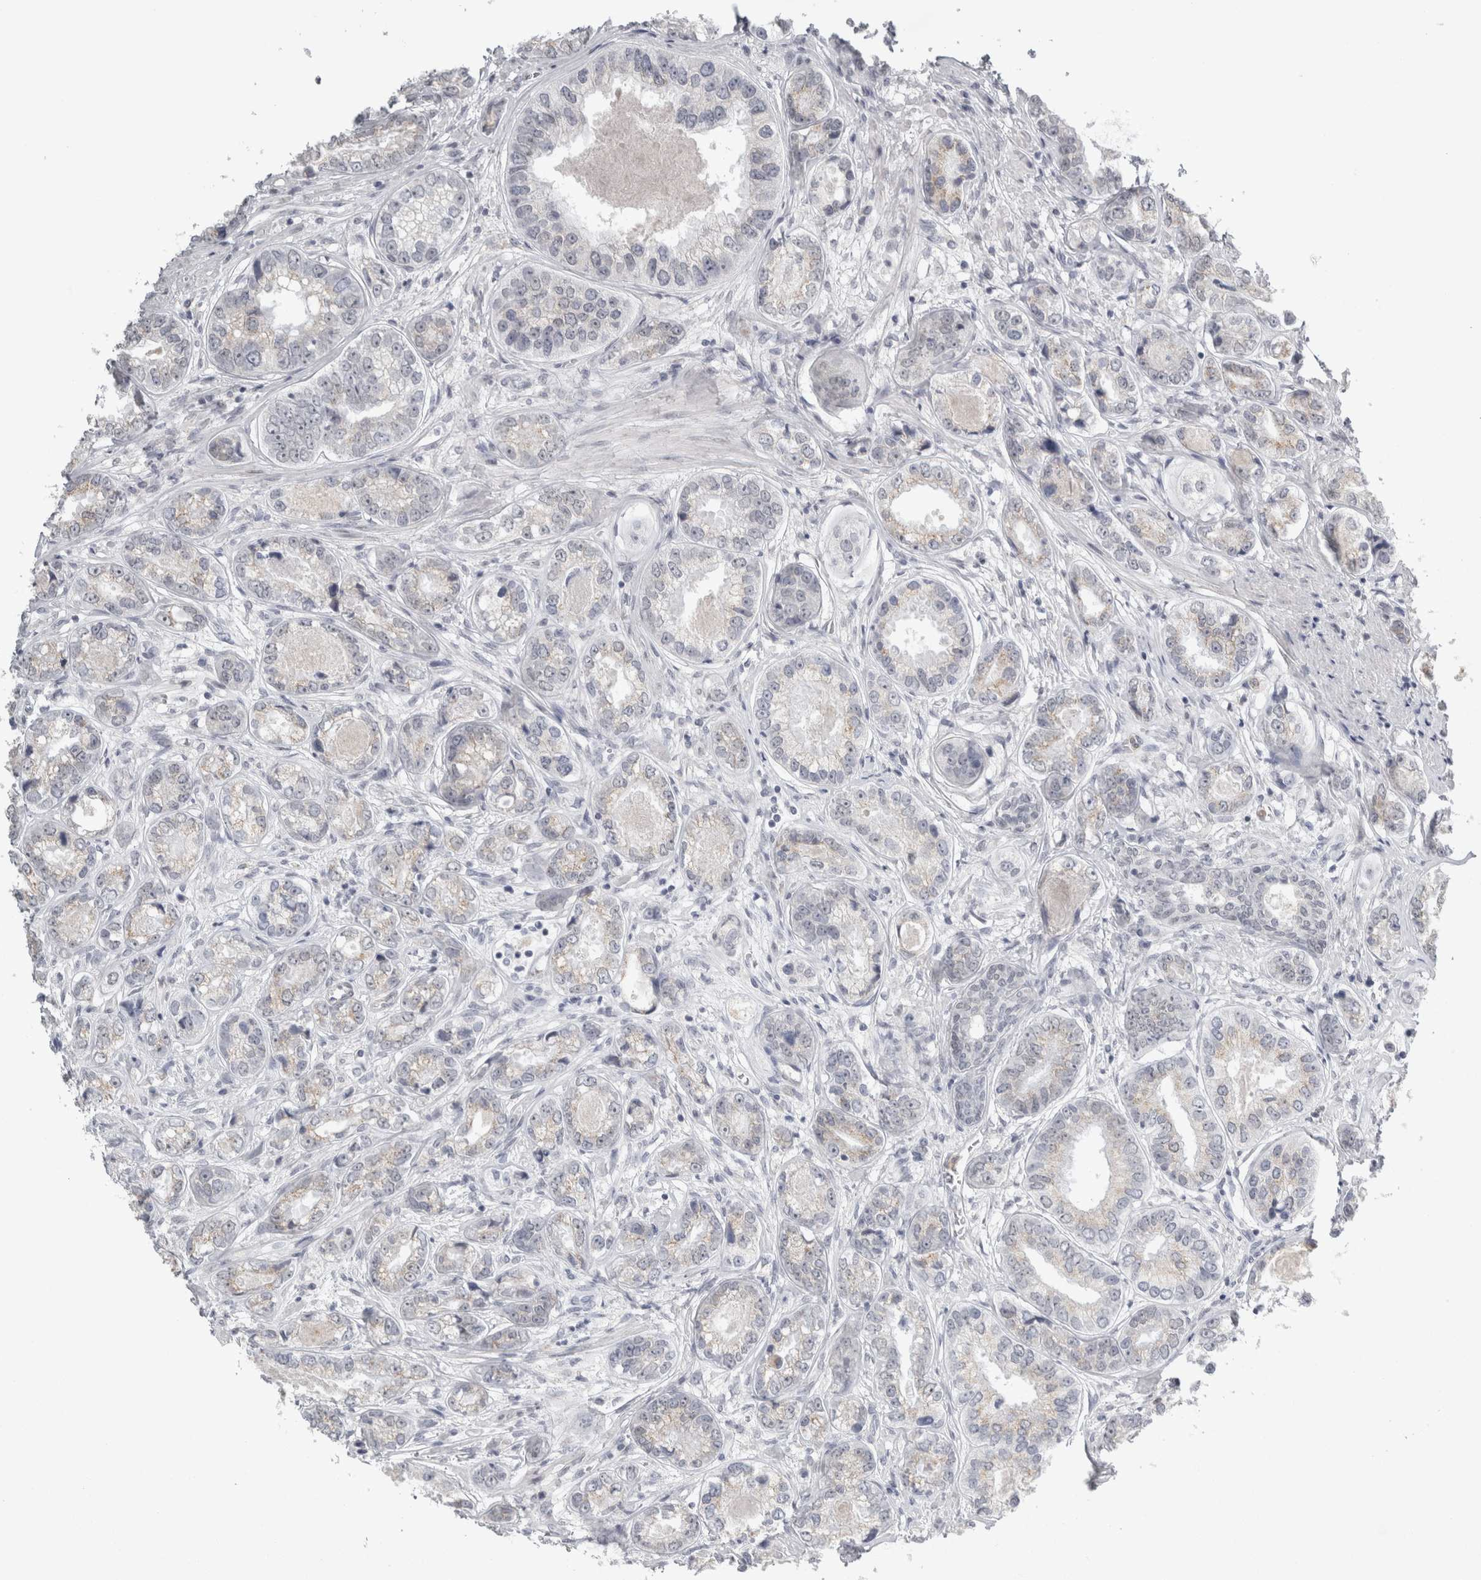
{"staining": {"intensity": "weak", "quantity": "<25%", "location": "cytoplasmic/membranous"}, "tissue": "prostate cancer", "cell_type": "Tumor cells", "image_type": "cancer", "snomed": [{"axis": "morphology", "description": "Adenocarcinoma, High grade"}, {"axis": "topography", "description": "Prostate"}], "caption": "Immunohistochemical staining of prostate adenocarcinoma (high-grade) shows no significant expression in tumor cells.", "gene": "PLIN1", "patient": {"sex": "male", "age": 61}}